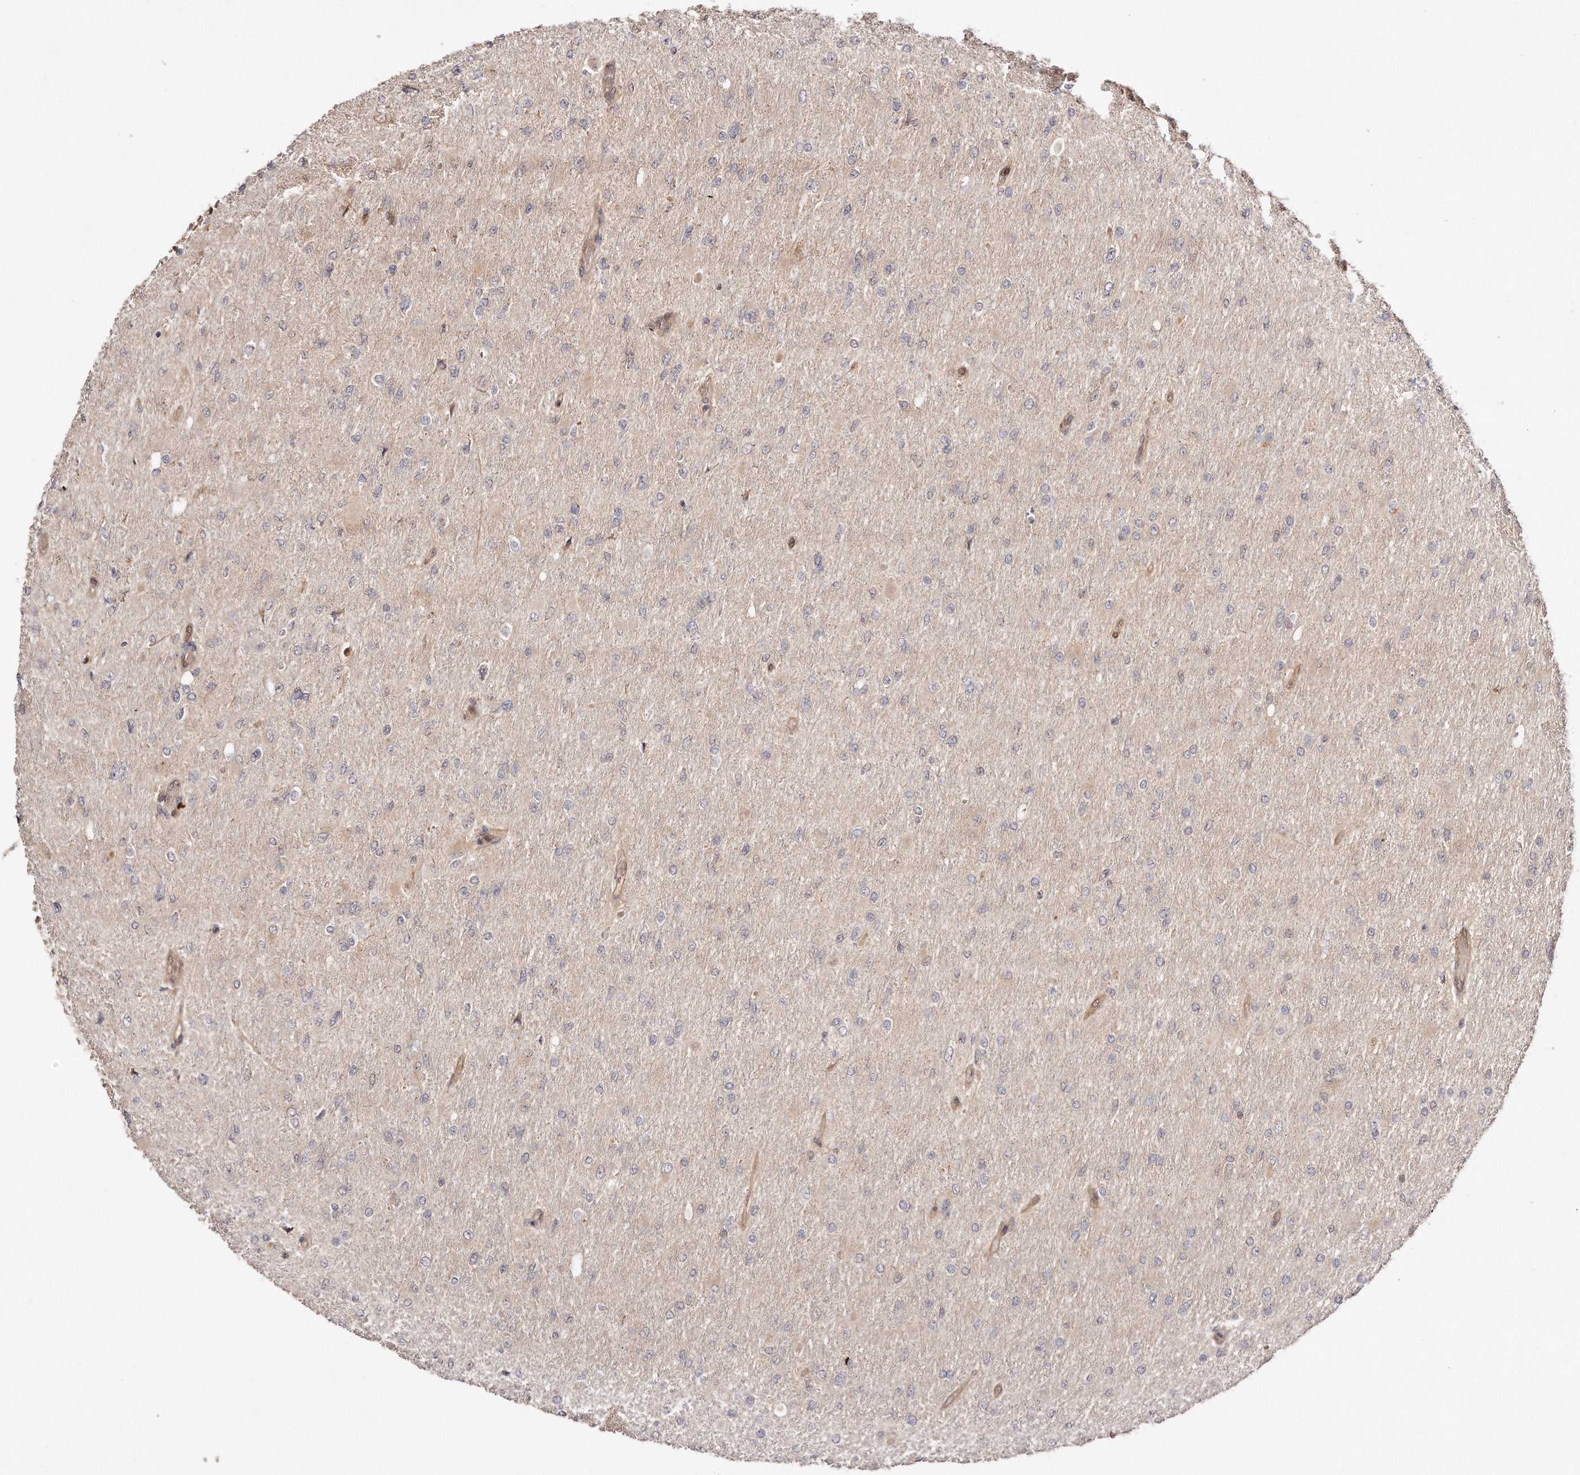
{"staining": {"intensity": "negative", "quantity": "none", "location": "none"}, "tissue": "glioma", "cell_type": "Tumor cells", "image_type": "cancer", "snomed": [{"axis": "morphology", "description": "Glioma, malignant, High grade"}, {"axis": "topography", "description": "Cerebral cortex"}], "caption": "Immunohistochemical staining of glioma shows no significant expression in tumor cells.", "gene": "GBP4", "patient": {"sex": "female", "age": 36}}